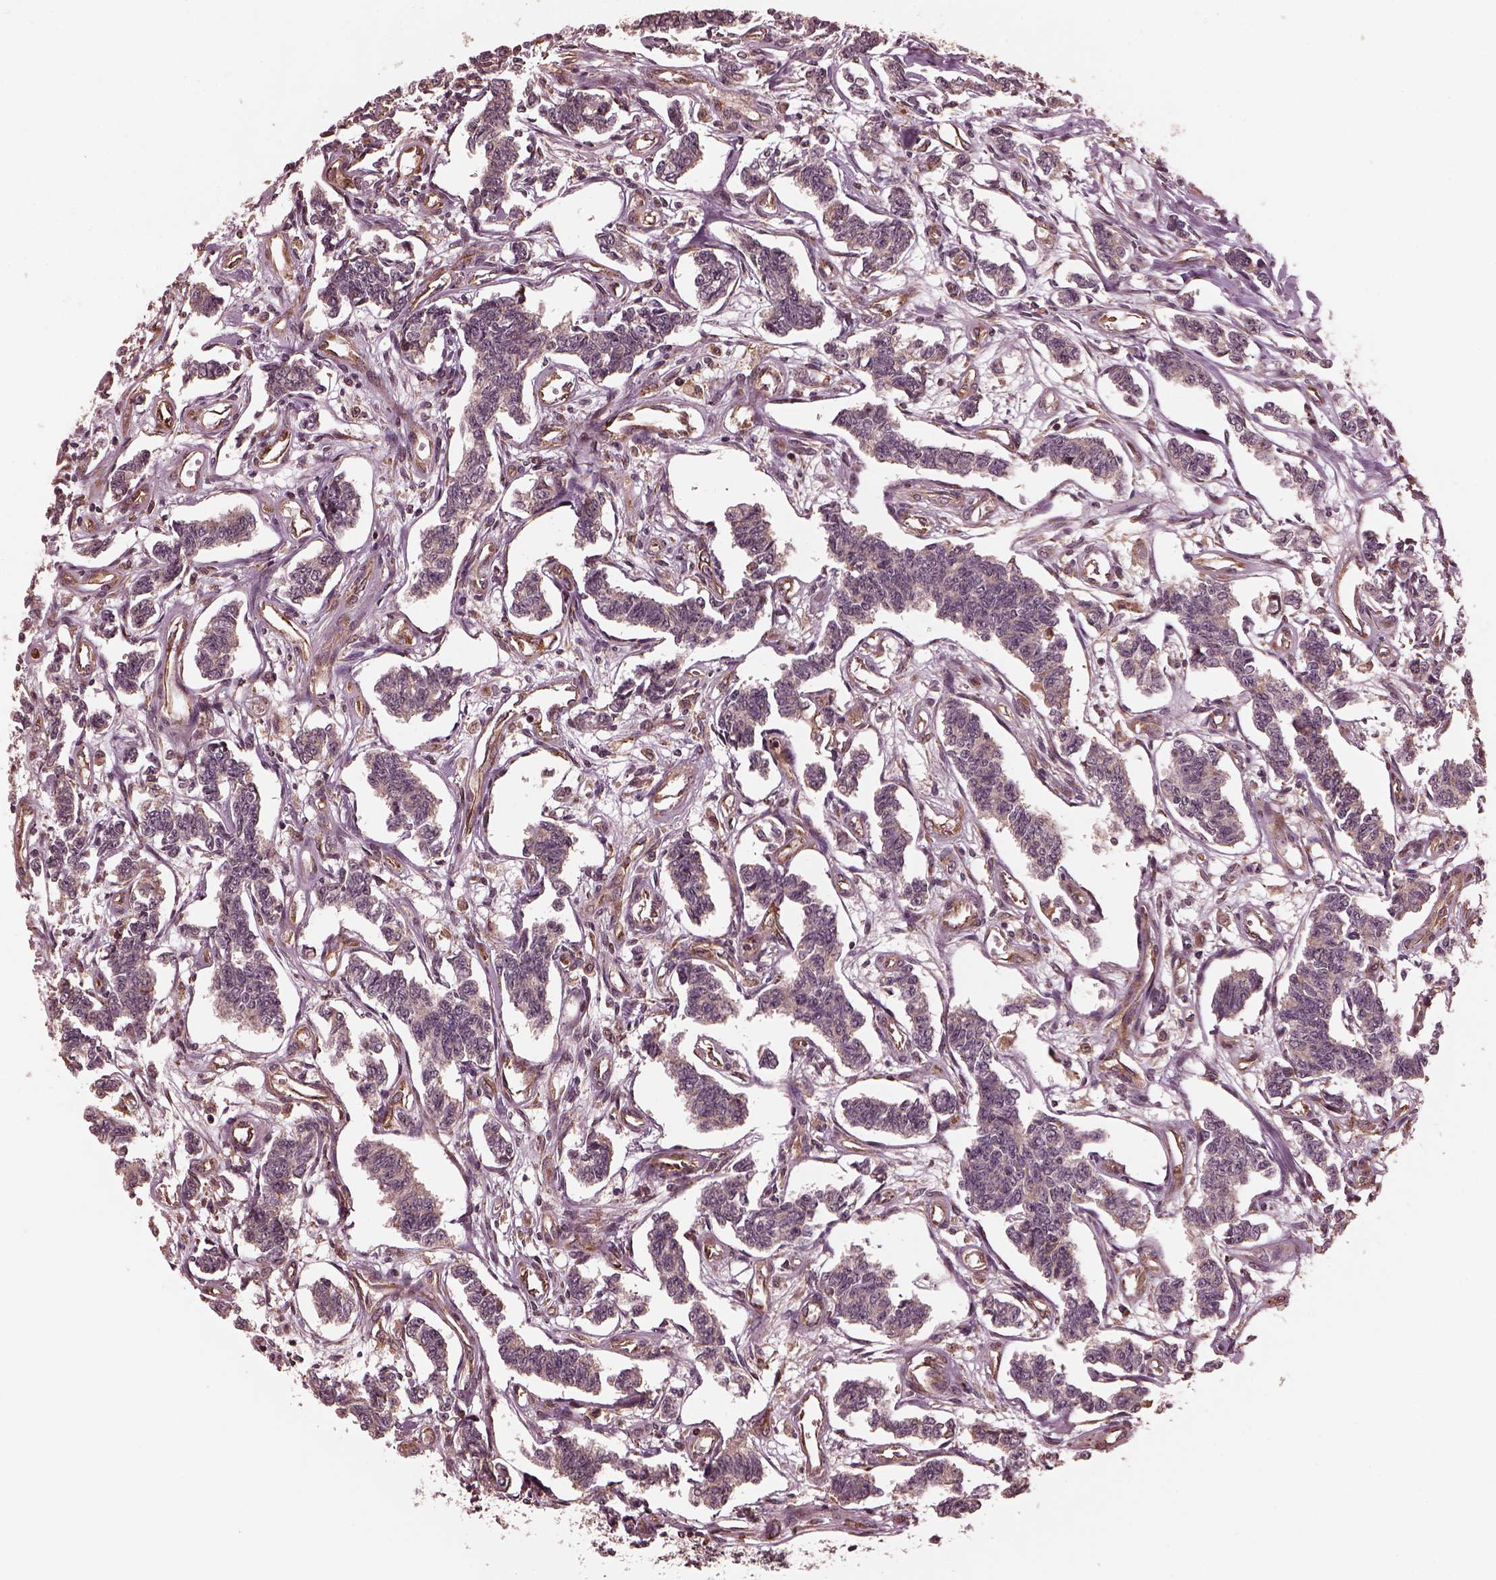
{"staining": {"intensity": "negative", "quantity": "none", "location": "none"}, "tissue": "carcinoid", "cell_type": "Tumor cells", "image_type": "cancer", "snomed": [{"axis": "morphology", "description": "Carcinoid, malignant, NOS"}, {"axis": "topography", "description": "Kidney"}], "caption": "Immunohistochemistry (IHC) of carcinoid (malignant) reveals no positivity in tumor cells.", "gene": "ZNF292", "patient": {"sex": "female", "age": 41}}